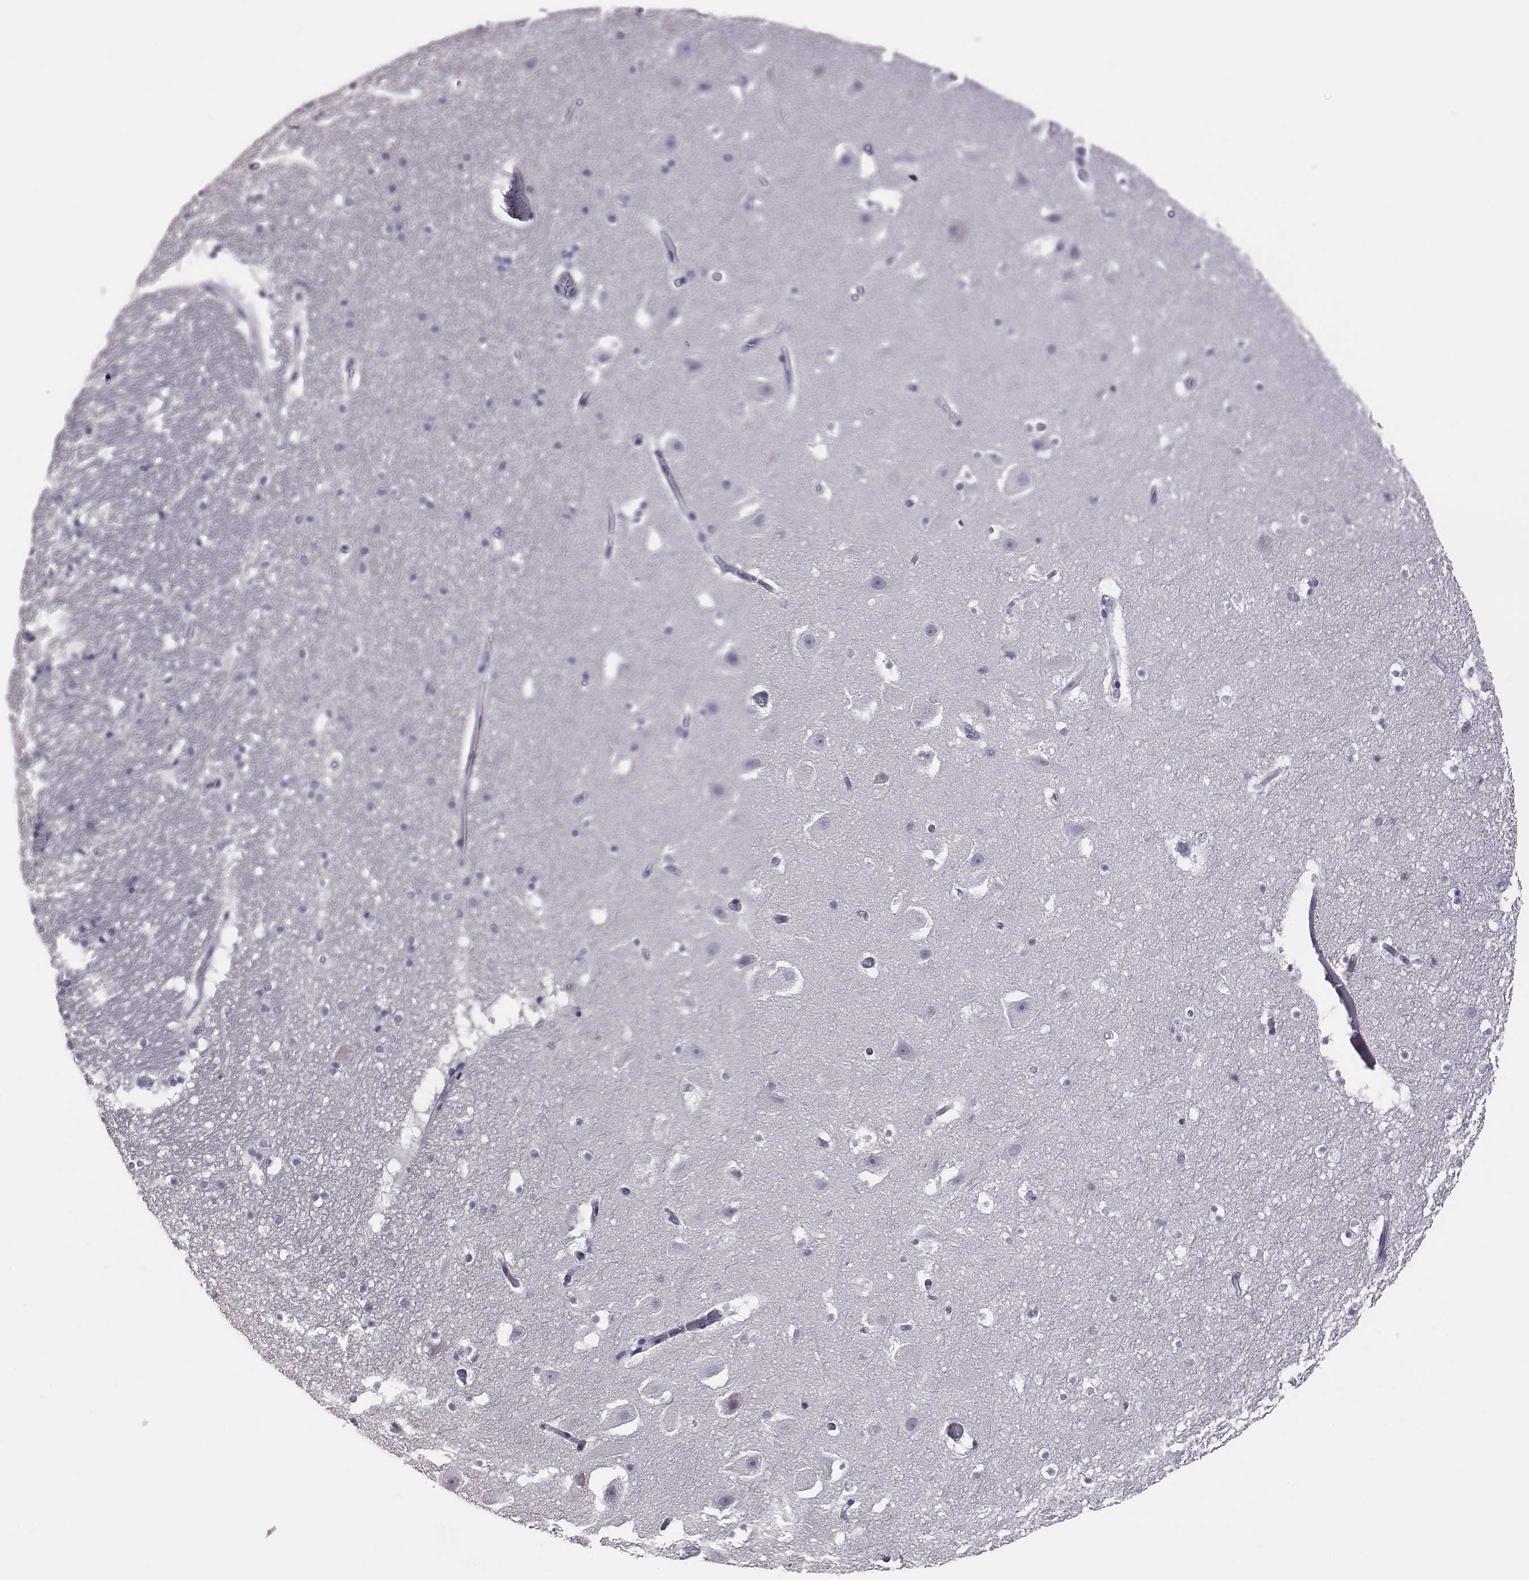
{"staining": {"intensity": "negative", "quantity": "none", "location": "none"}, "tissue": "hippocampus", "cell_type": "Glial cells", "image_type": "normal", "snomed": [{"axis": "morphology", "description": "Normal tissue, NOS"}, {"axis": "topography", "description": "Hippocampus"}], "caption": "An image of hippocampus stained for a protein reveals no brown staining in glial cells.", "gene": "EN1", "patient": {"sex": "male", "age": 26}}